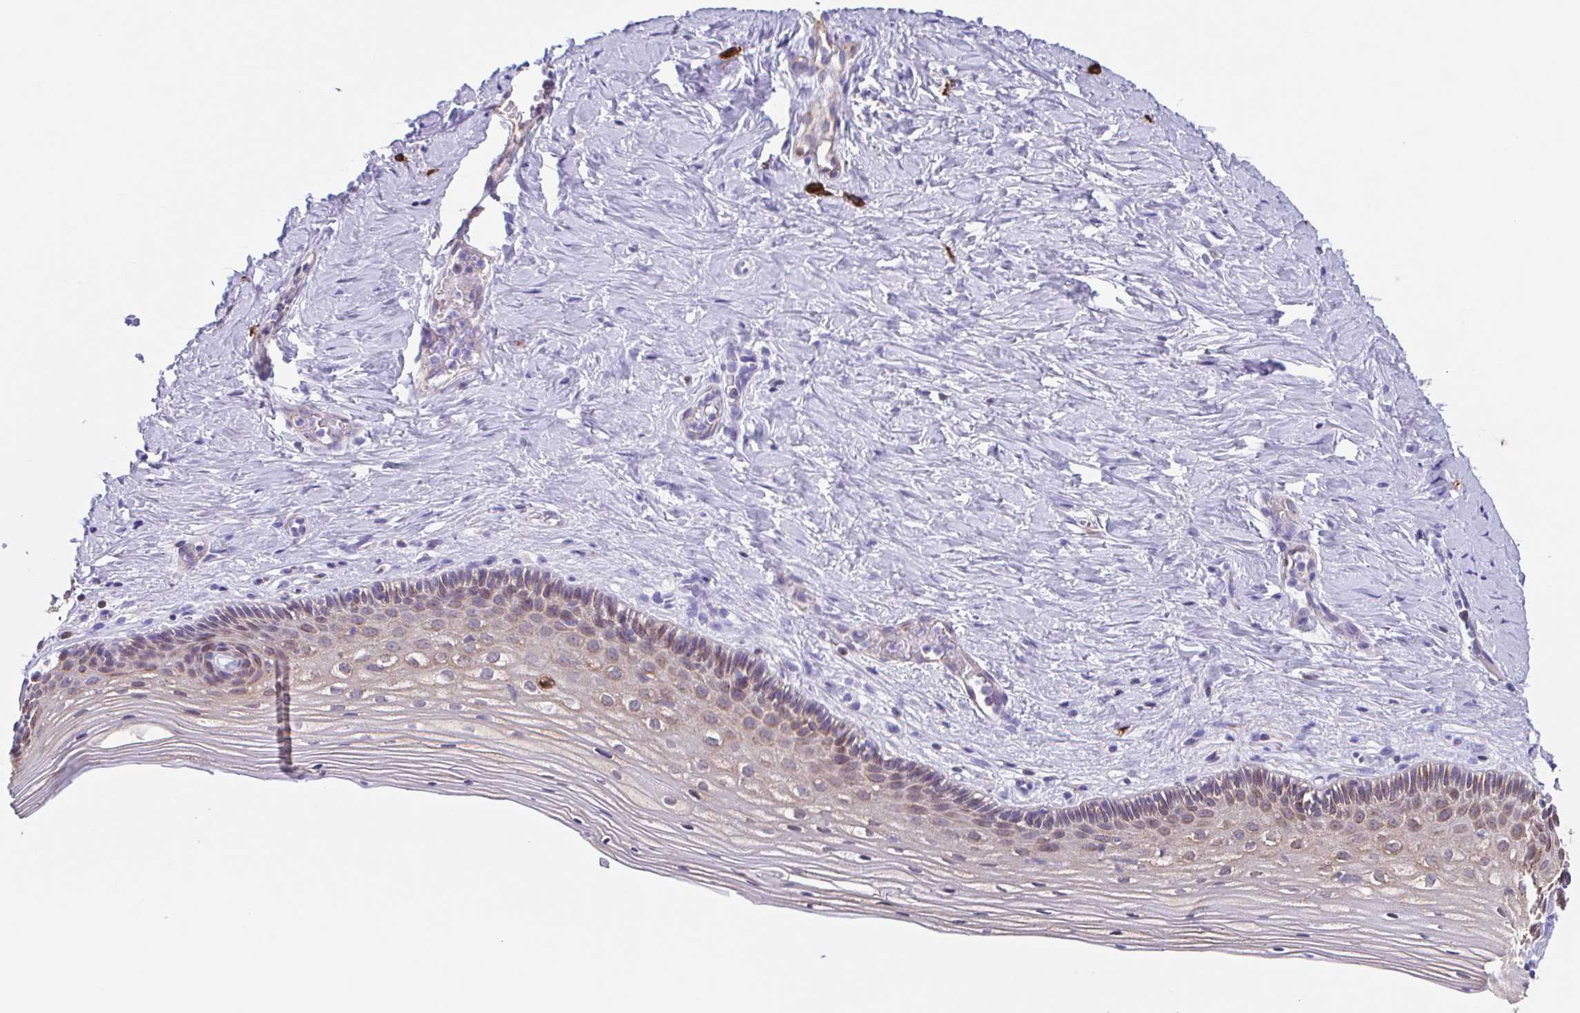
{"staining": {"intensity": "weak", "quantity": "25%-75%", "location": "cytoplasmic/membranous"}, "tissue": "vagina", "cell_type": "Squamous epithelial cells", "image_type": "normal", "snomed": [{"axis": "morphology", "description": "Normal tissue, NOS"}, {"axis": "topography", "description": "Vagina"}], "caption": "The micrograph displays immunohistochemical staining of benign vagina. There is weak cytoplasmic/membranous expression is identified in approximately 25%-75% of squamous epithelial cells. The staining was performed using DAB (3,3'-diaminobenzidine), with brown indicating positive protein expression. Nuclei are stained blue with hematoxylin.", "gene": "TPD52", "patient": {"sex": "female", "age": 45}}